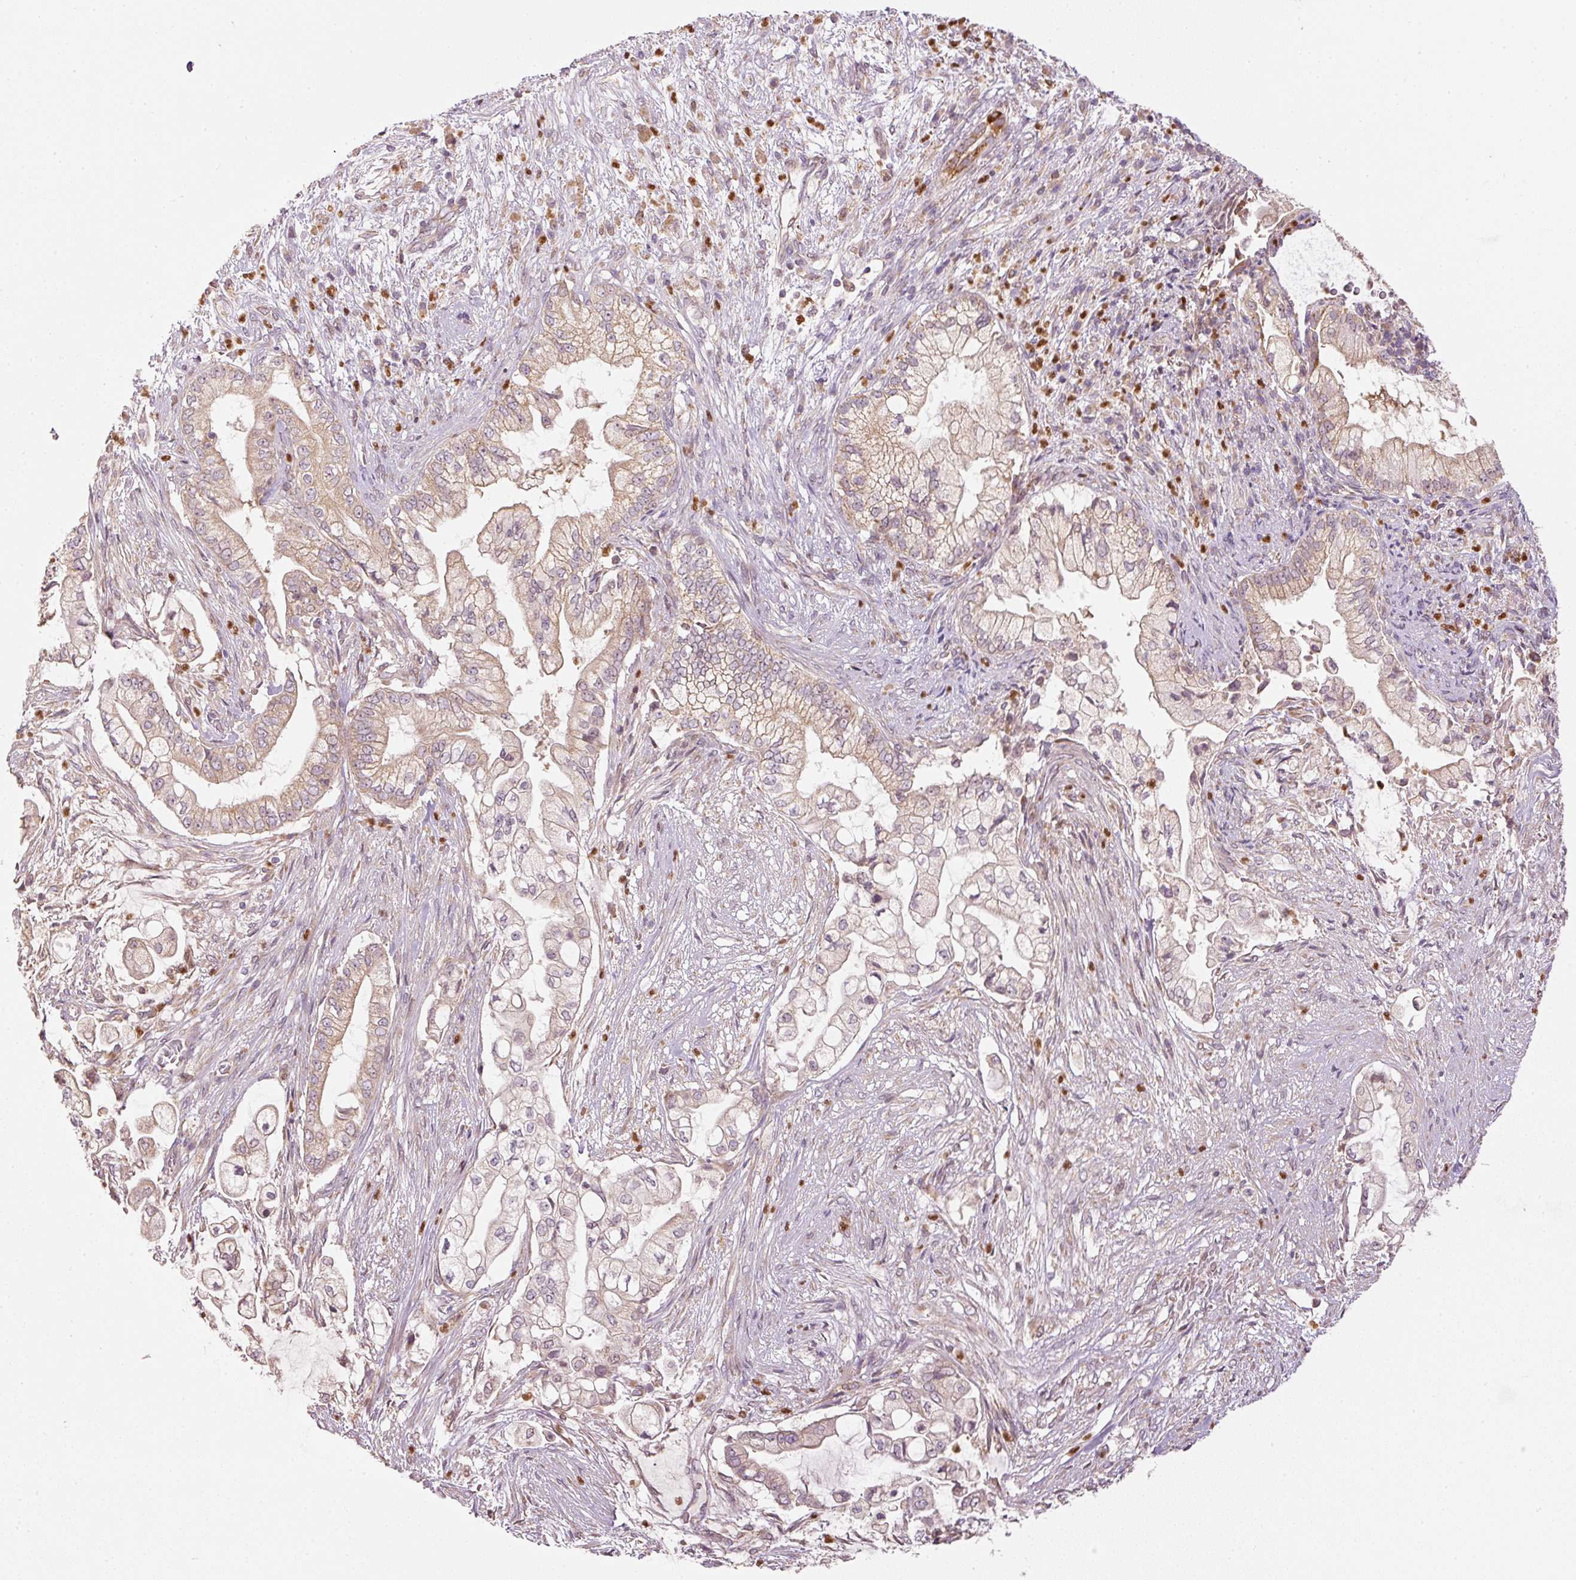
{"staining": {"intensity": "weak", "quantity": ">75%", "location": "cytoplasmic/membranous"}, "tissue": "pancreatic cancer", "cell_type": "Tumor cells", "image_type": "cancer", "snomed": [{"axis": "morphology", "description": "Adenocarcinoma, NOS"}, {"axis": "topography", "description": "Pancreas"}], "caption": "Tumor cells reveal low levels of weak cytoplasmic/membranous positivity in about >75% of cells in pancreatic cancer (adenocarcinoma).", "gene": "MTHFD1L", "patient": {"sex": "female", "age": 69}}